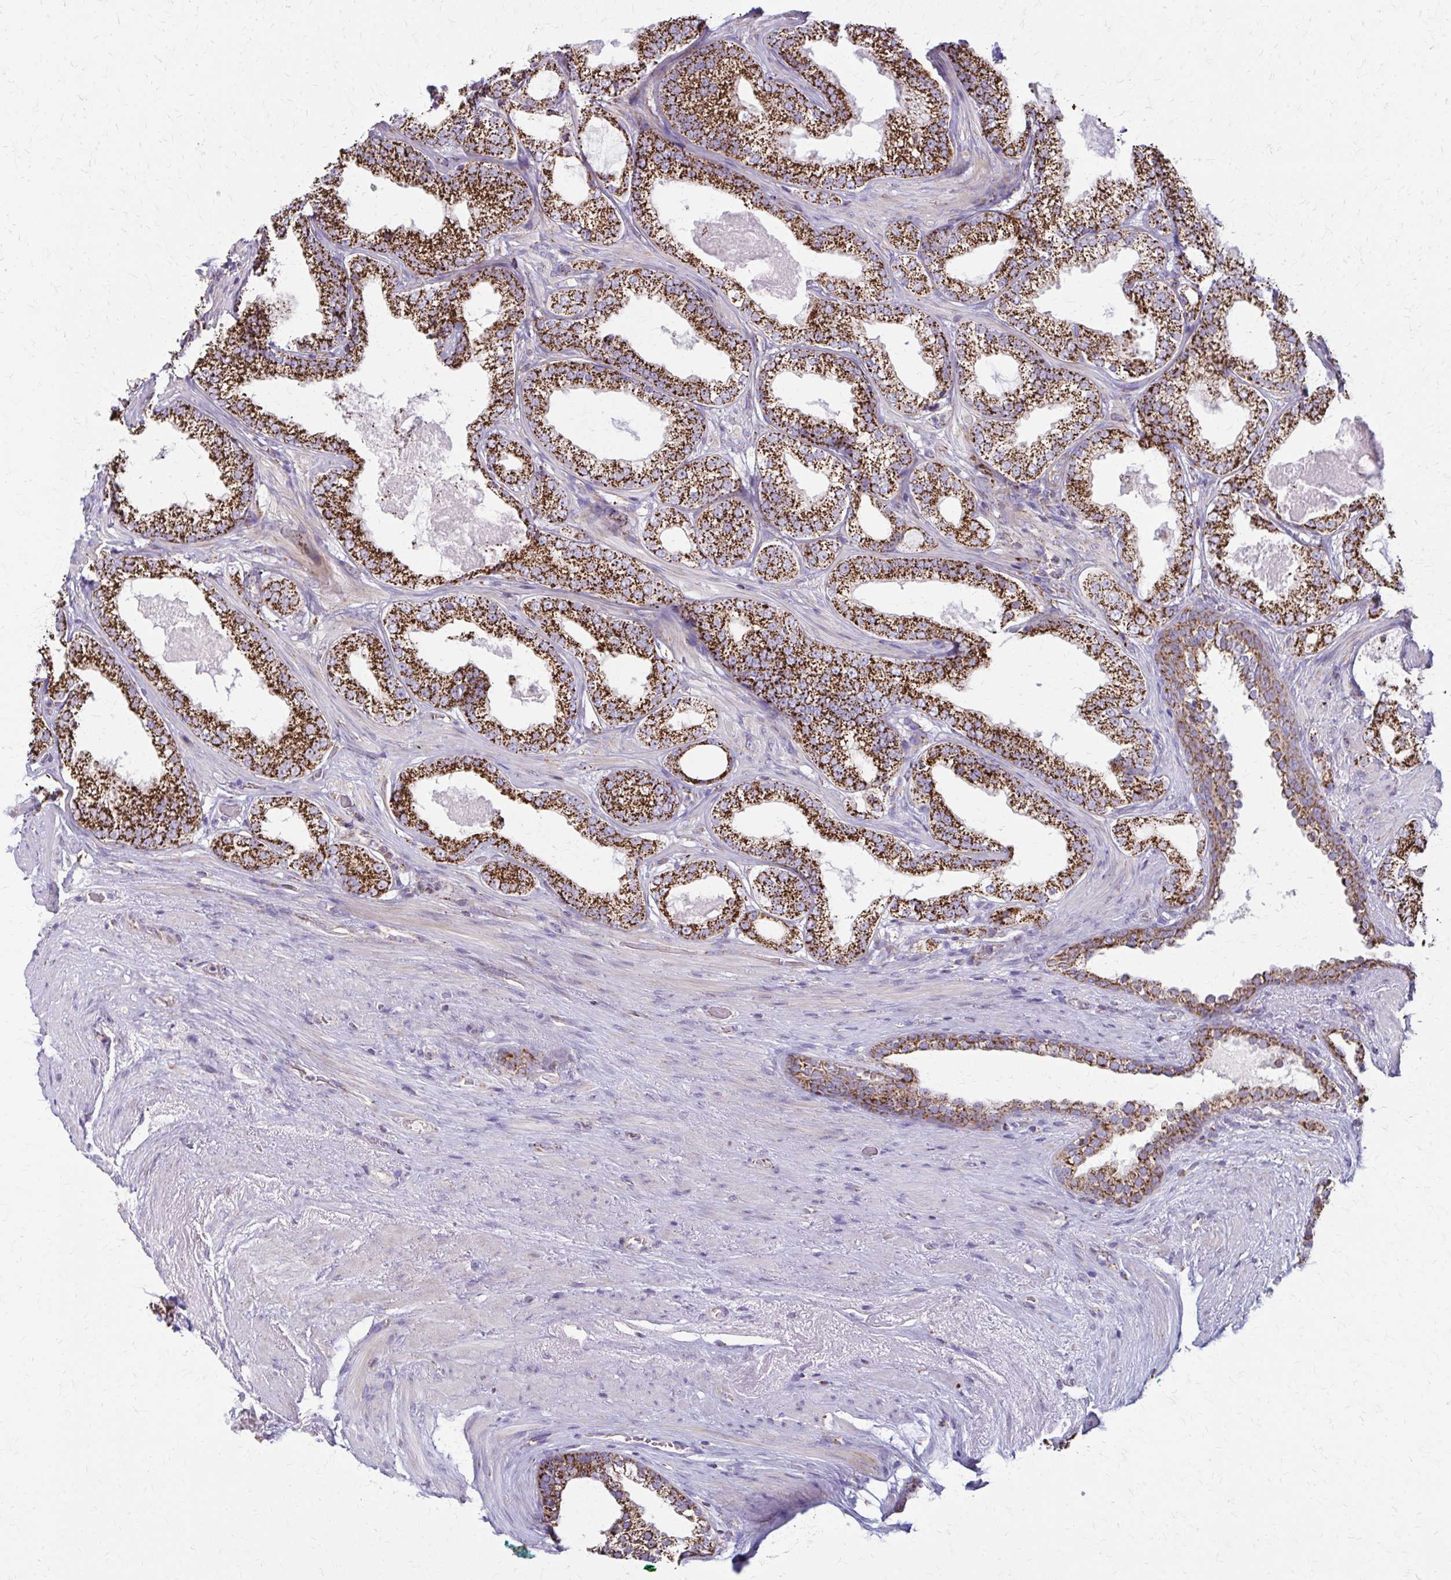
{"staining": {"intensity": "strong", "quantity": ">75%", "location": "cytoplasmic/membranous"}, "tissue": "prostate cancer", "cell_type": "Tumor cells", "image_type": "cancer", "snomed": [{"axis": "morphology", "description": "Adenocarcinoma, High grade"}, {"axis": "topography", "description": "Prostate"}], "caption": "Protein staining displays strong cytoplasmic/membranous staining in approximately >75% of tumor cells in high-grade adenocarcinoma (prostate).", "gene": "TVP23A", "patient": {"sex": "male", "age": 65}}